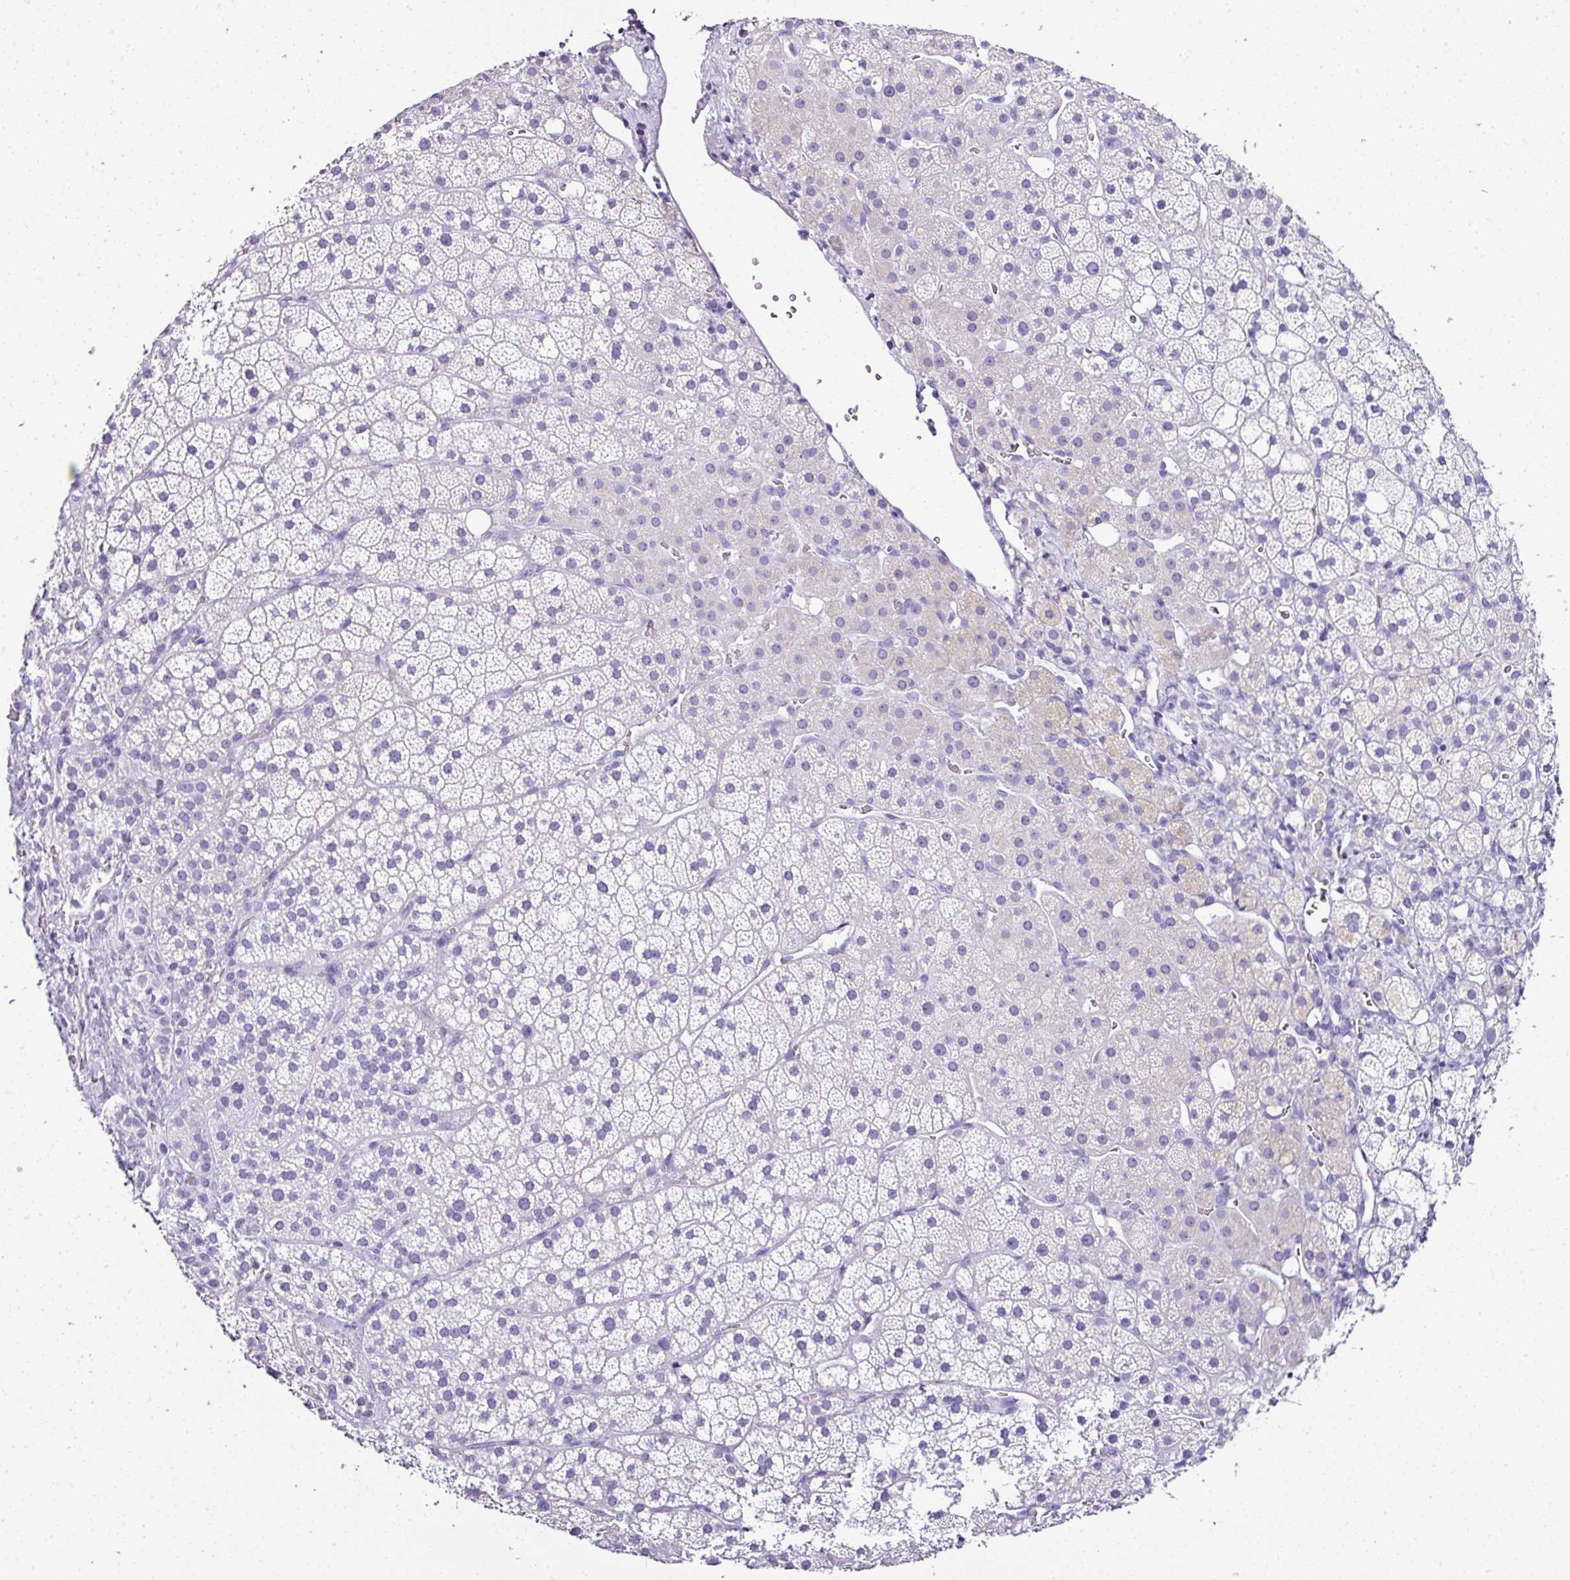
{"staining": {"intensity": "negative", "quantity": "none", "location": "none"}, "tissue": "adrenal gland", "cell_type": "Glandular cells", "image_type": "normal", "snomed": [{"axis": "morphology", "description": "Normal tissue, NOS"}, {"axis": "topography", "description": "Adrenal gland"}], "caption": "Immunohistochemical staining of benign human adrenal gland displays no significant staining in glandular cells. Brightfield microscopy of immunohistochemistry (IHC) stained with DAB (brown) and hematoxylin (blue), captured at high magnification.", "gene": "NAPSA", "patient": {"sex": "male", "age": 53}}